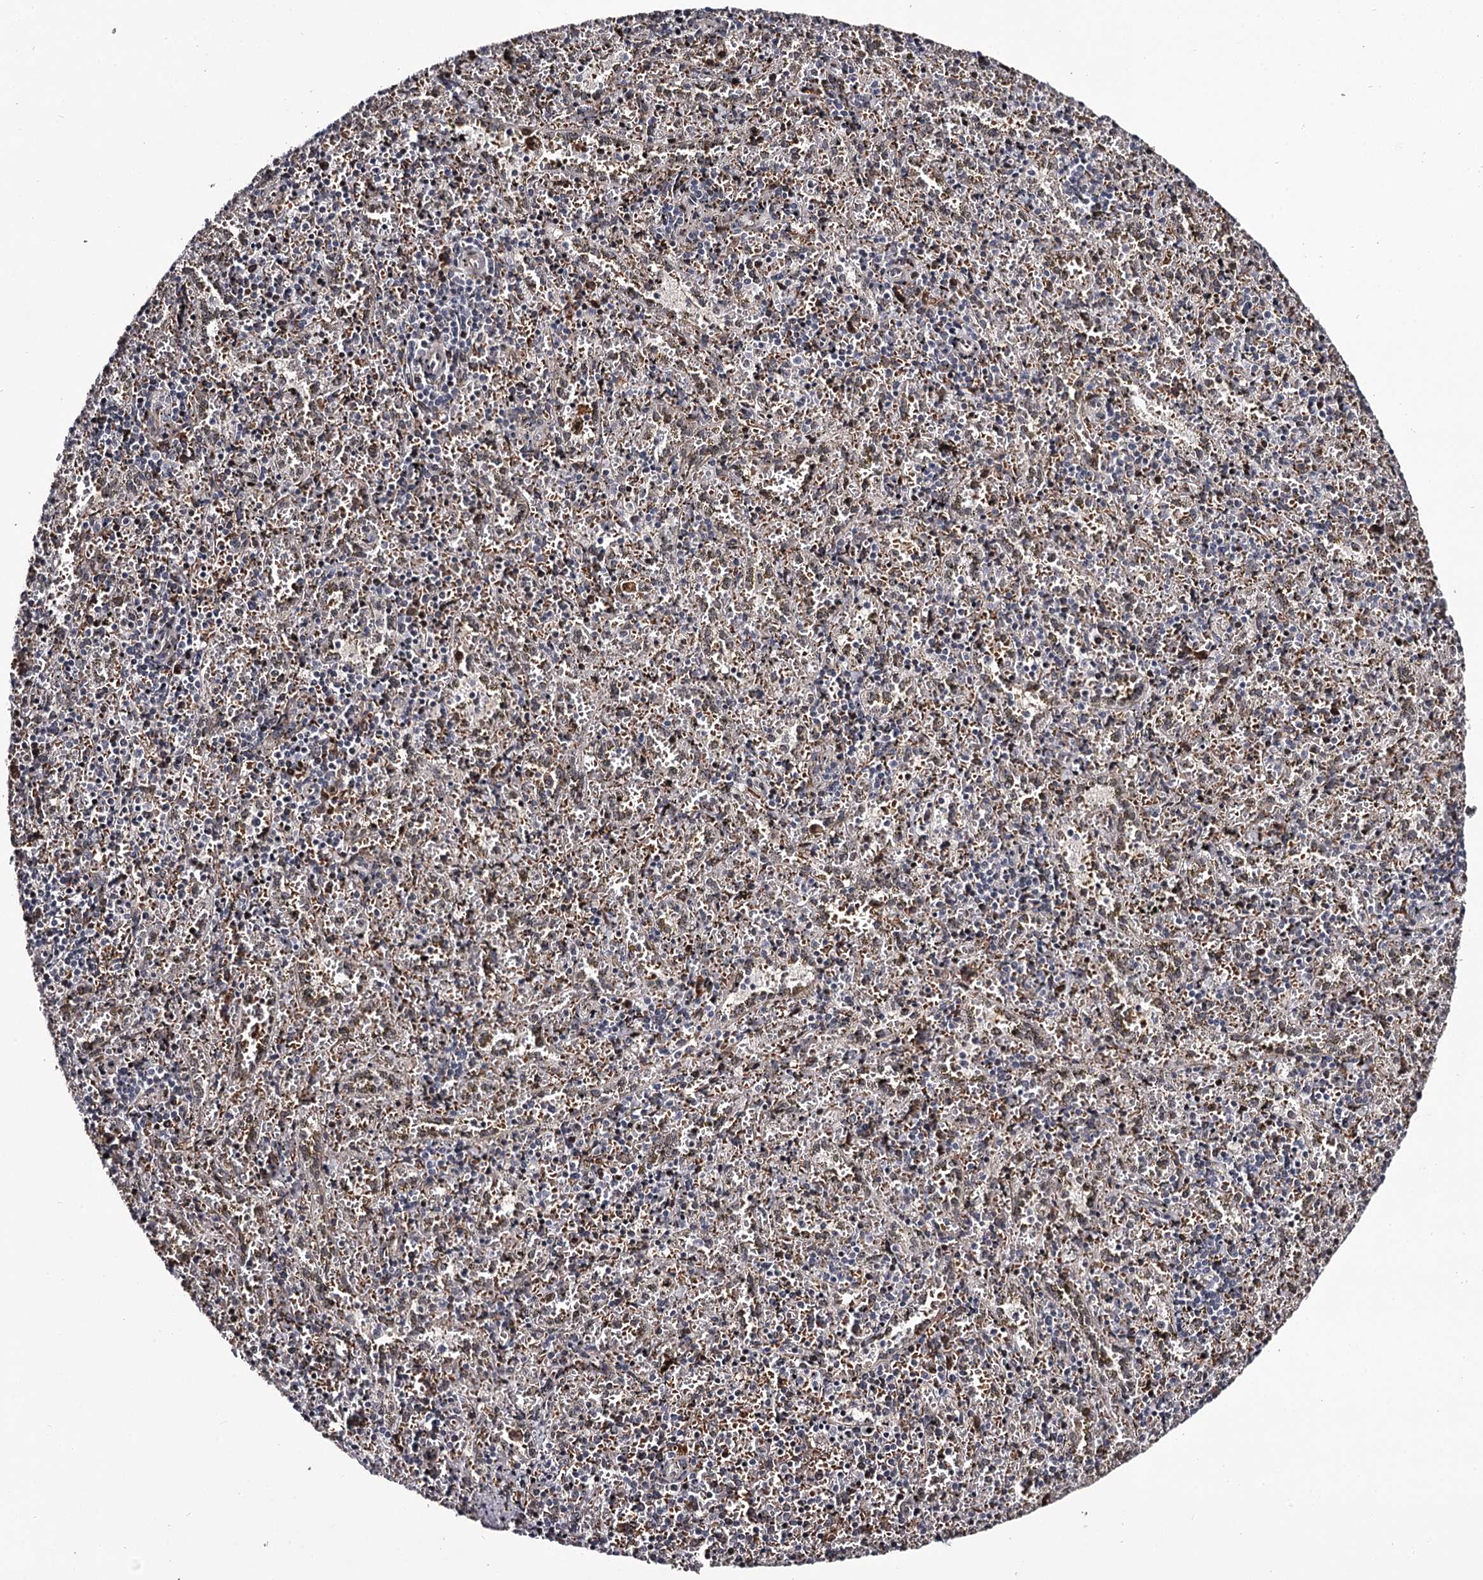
{"staining": {"intensity": "negative", "quantity": "none", "location": "none"}, "tissue": "spleen", "cell_type": "Cells in red pulp", "image_type": "normal", "snomed": [{"axis": "morphology", "description": "Normal tissue, NOS"}, {"axis": "topography", "description": "Spleen"}], "caption": "DAB immunohistochemical staining of normal human spleen reveals no significant positivity in cells in red pulp.", "gene": "RNF44", "patient": {"sex": "male", "age": 11}}